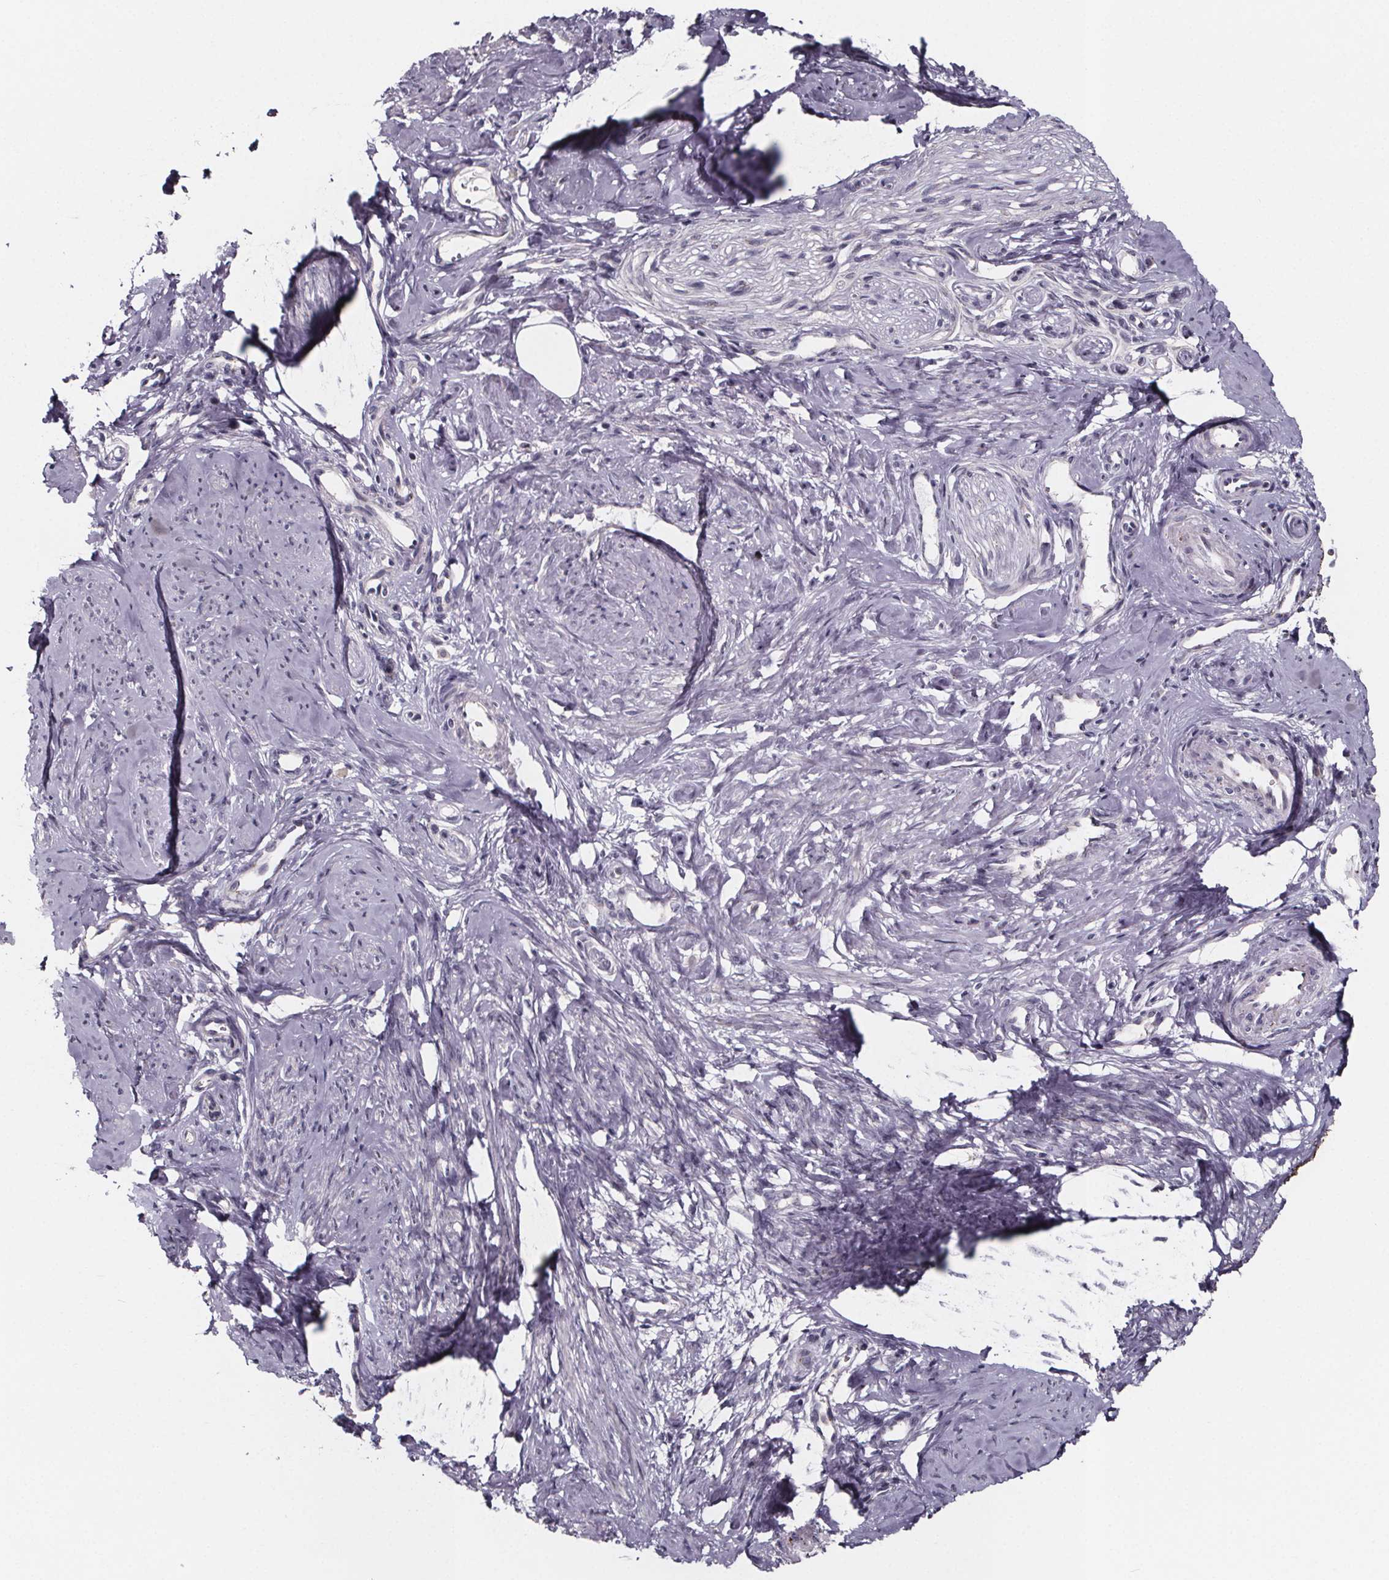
{"staining": {"intensity": "negative", "quantity": "none", "location": "none"}, "tissue": "smooth muscle", "cell_type": "Smooth muscle cells", "image_type": "normal", "snomed": [{"axis": "morphology", "description": "Normal tissue, NOS"}, {"axis": "topography", "description": "Smooth muscle"}], "caption": "A histopathology image of human smooth muscle is negative for staining in smooth muscle cells. (DAB IHC with hematoxylin counter stain).", "gene": "NDST1", "patient": {"sex": "female", "age": 48}}